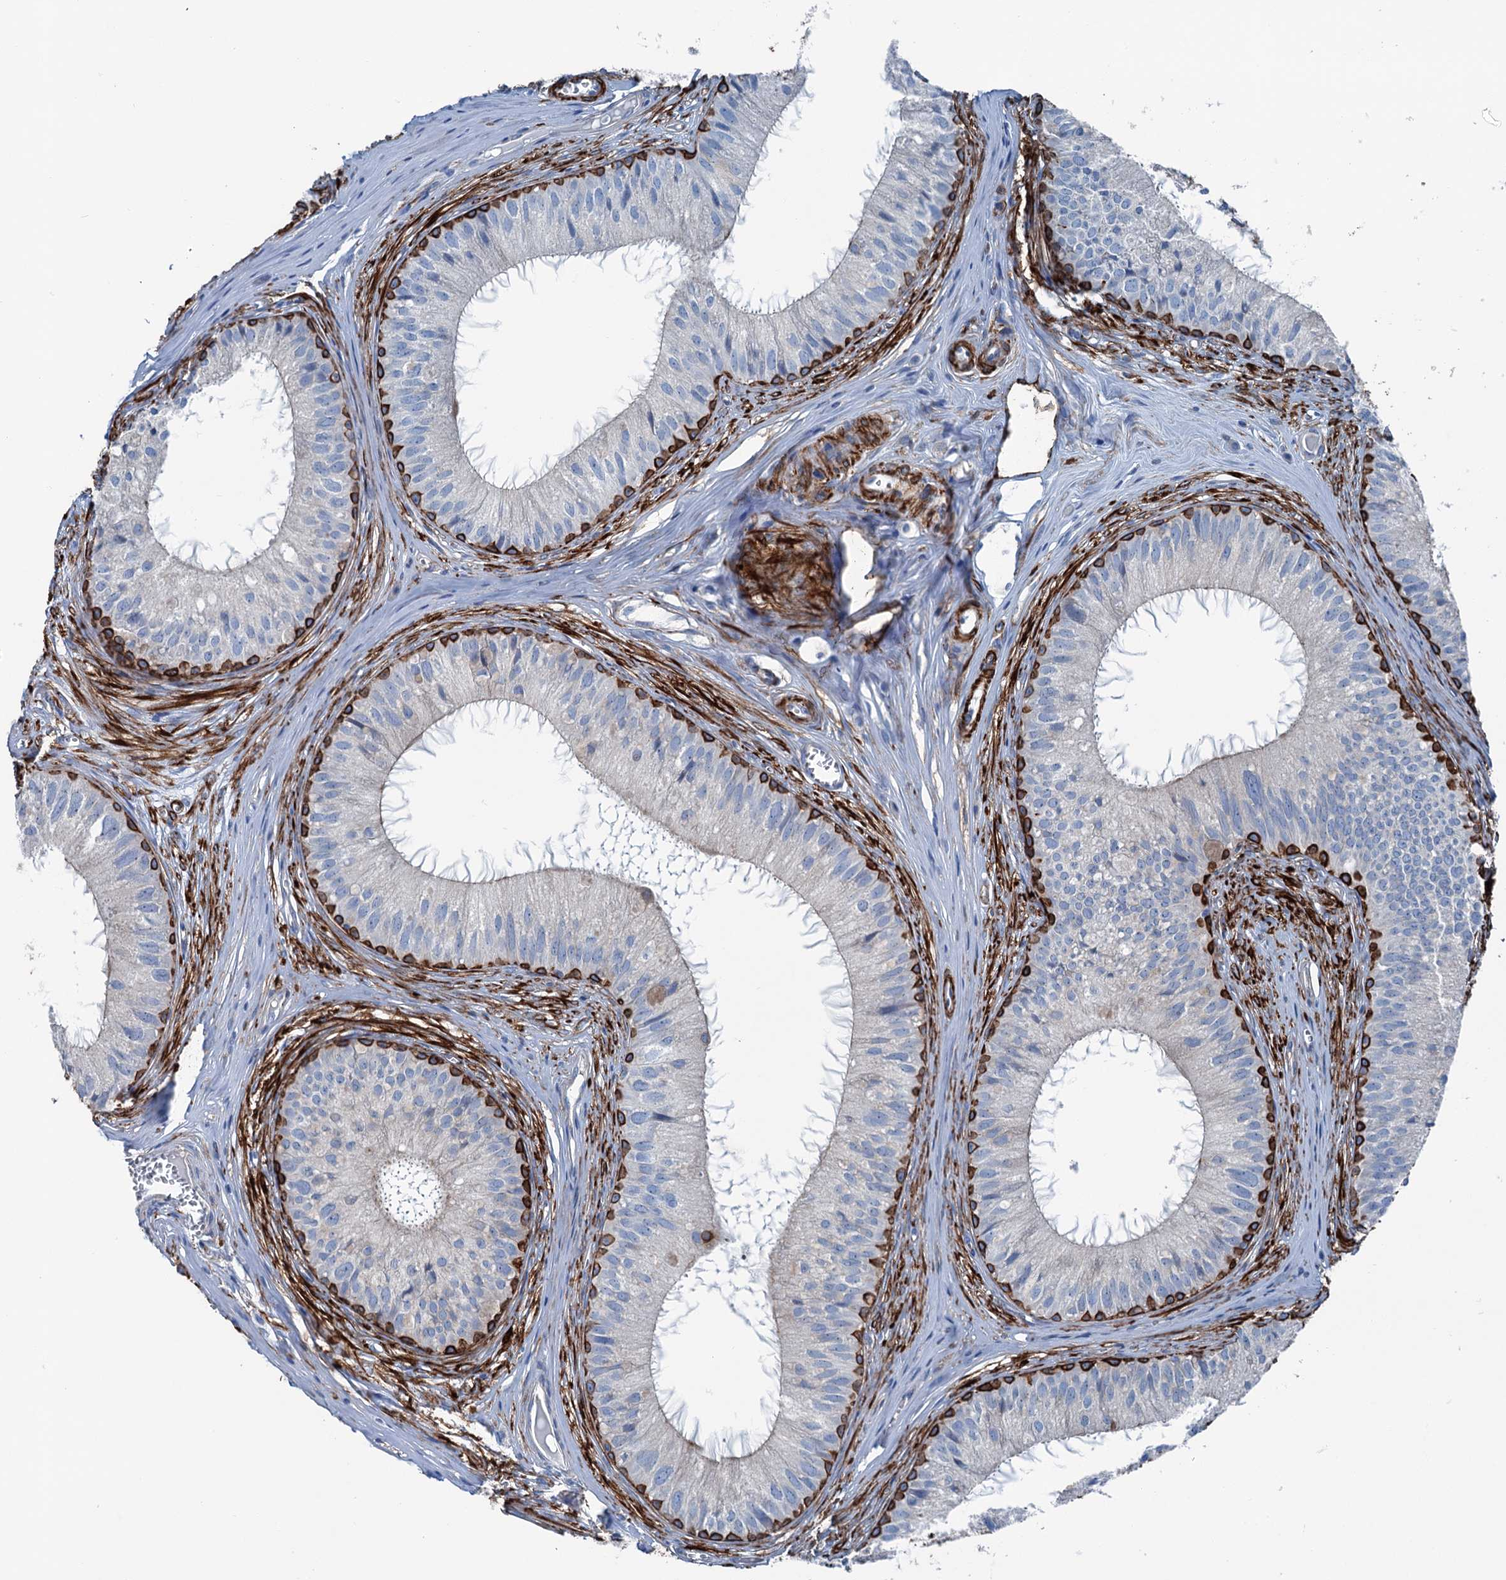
{"staining": {"intensity": "negative", "quantity": "none", "location": "none"}, "tissue": "epididymis", "cell_type": "Glandular cells", "image_type": "normal", "snomed": [{"axis": "morphology", "description": "Normal tissue, NOS"}, {"axis": "topography", "description": "Epididymis"}], "caption": "This histopathology image is of normal epididymis stained with IHC to label a protein in brown with the nuclei are counter-stained blue. There is no positivity in glandular cells.", "gene": "CALCOCO1", "patient": {"sex": "male", "age": 36}}